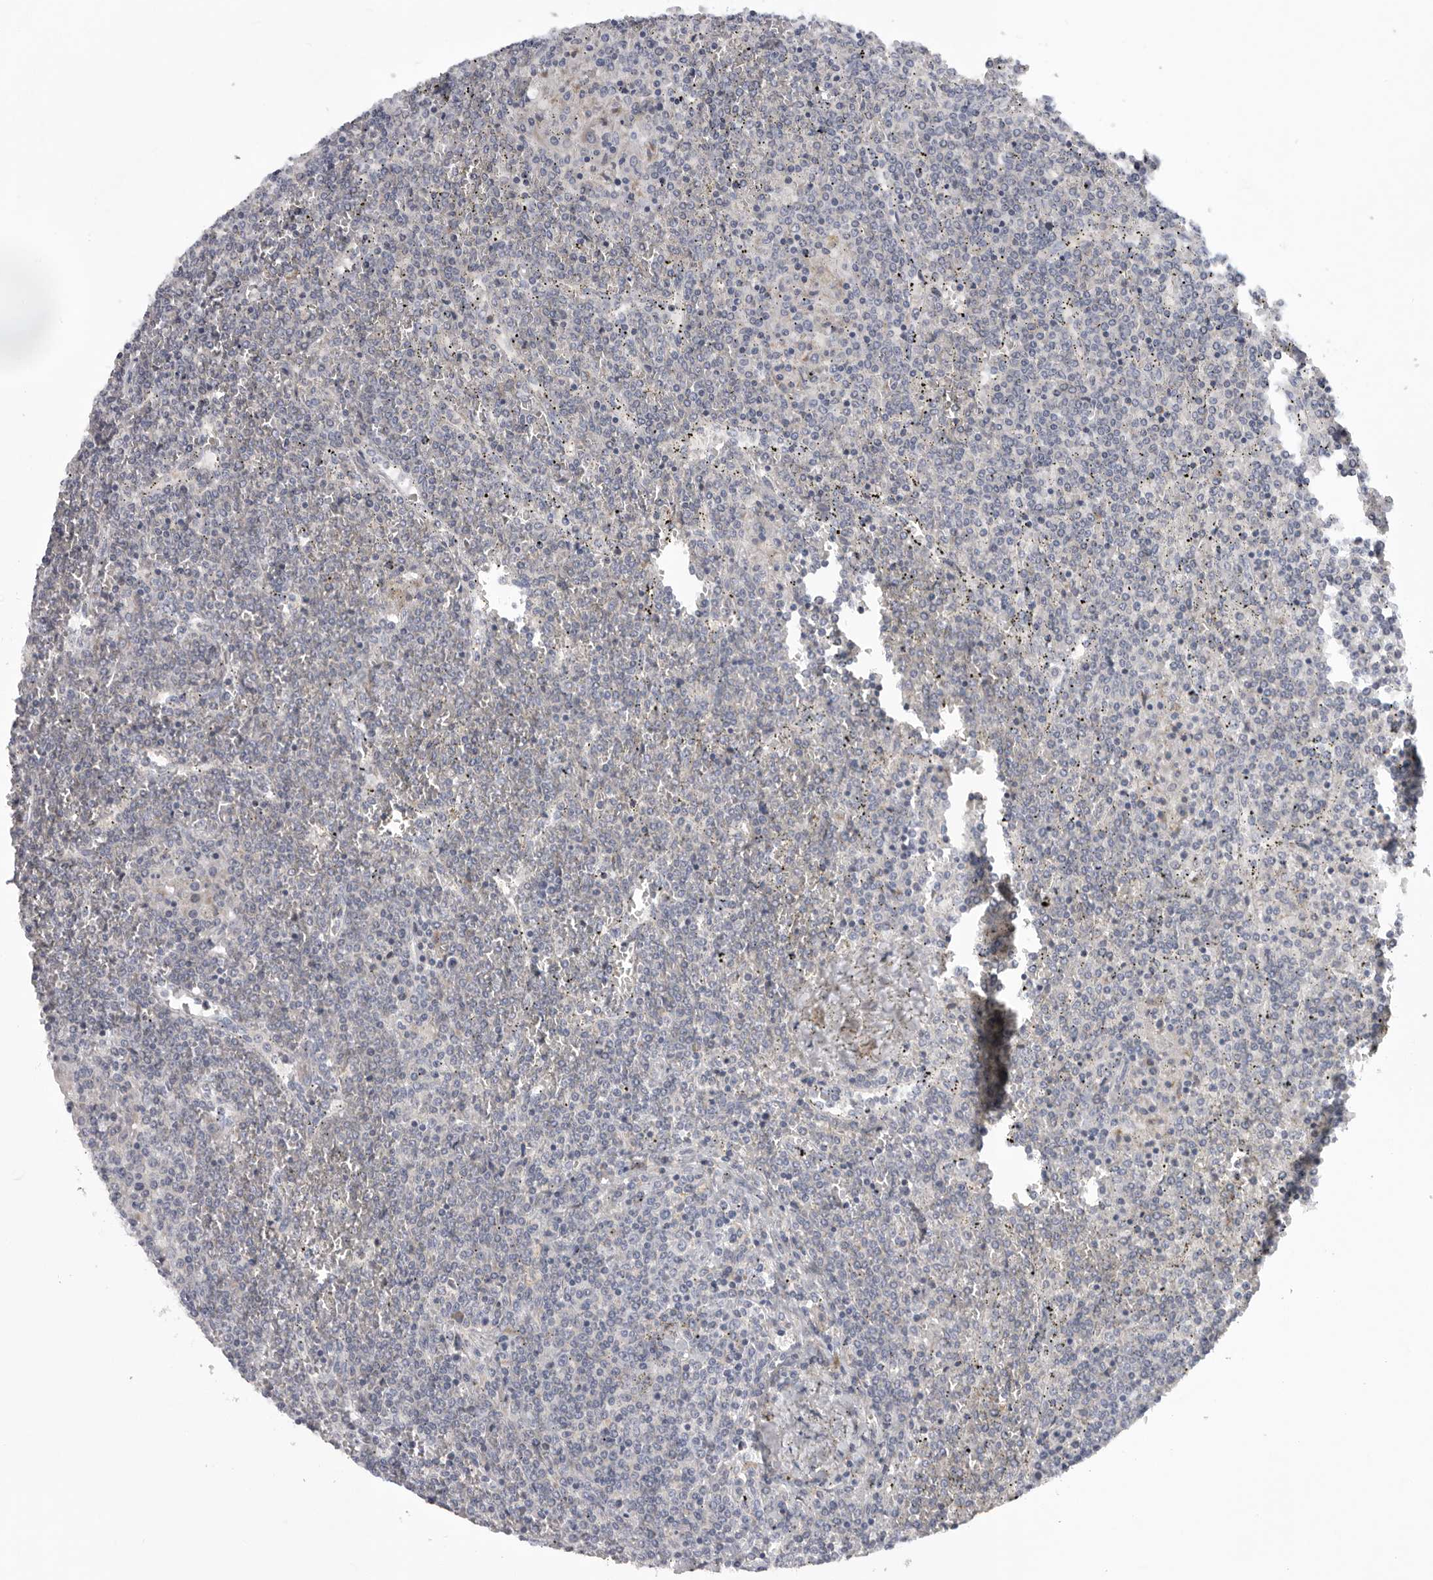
{"staining": {"intensity": "negative", "quantity": "none", "location": "none"}, "tissue": "lymphoma", "cell_type": "Tumor cells", "image_type": "cancer", "snomed": [{"axis": "morphology", "description": "Malignant lymphoma, non-Hodgkin's type, Low grade"}, {"axis": "topography", "description": "Spleen"}], "caption": "An IHC micrograph of lymphoma is shown. There is no staining in tumor cells of lymphoma.", "gene": "USP24", "patient": {"sex": "female", "age": 19}}